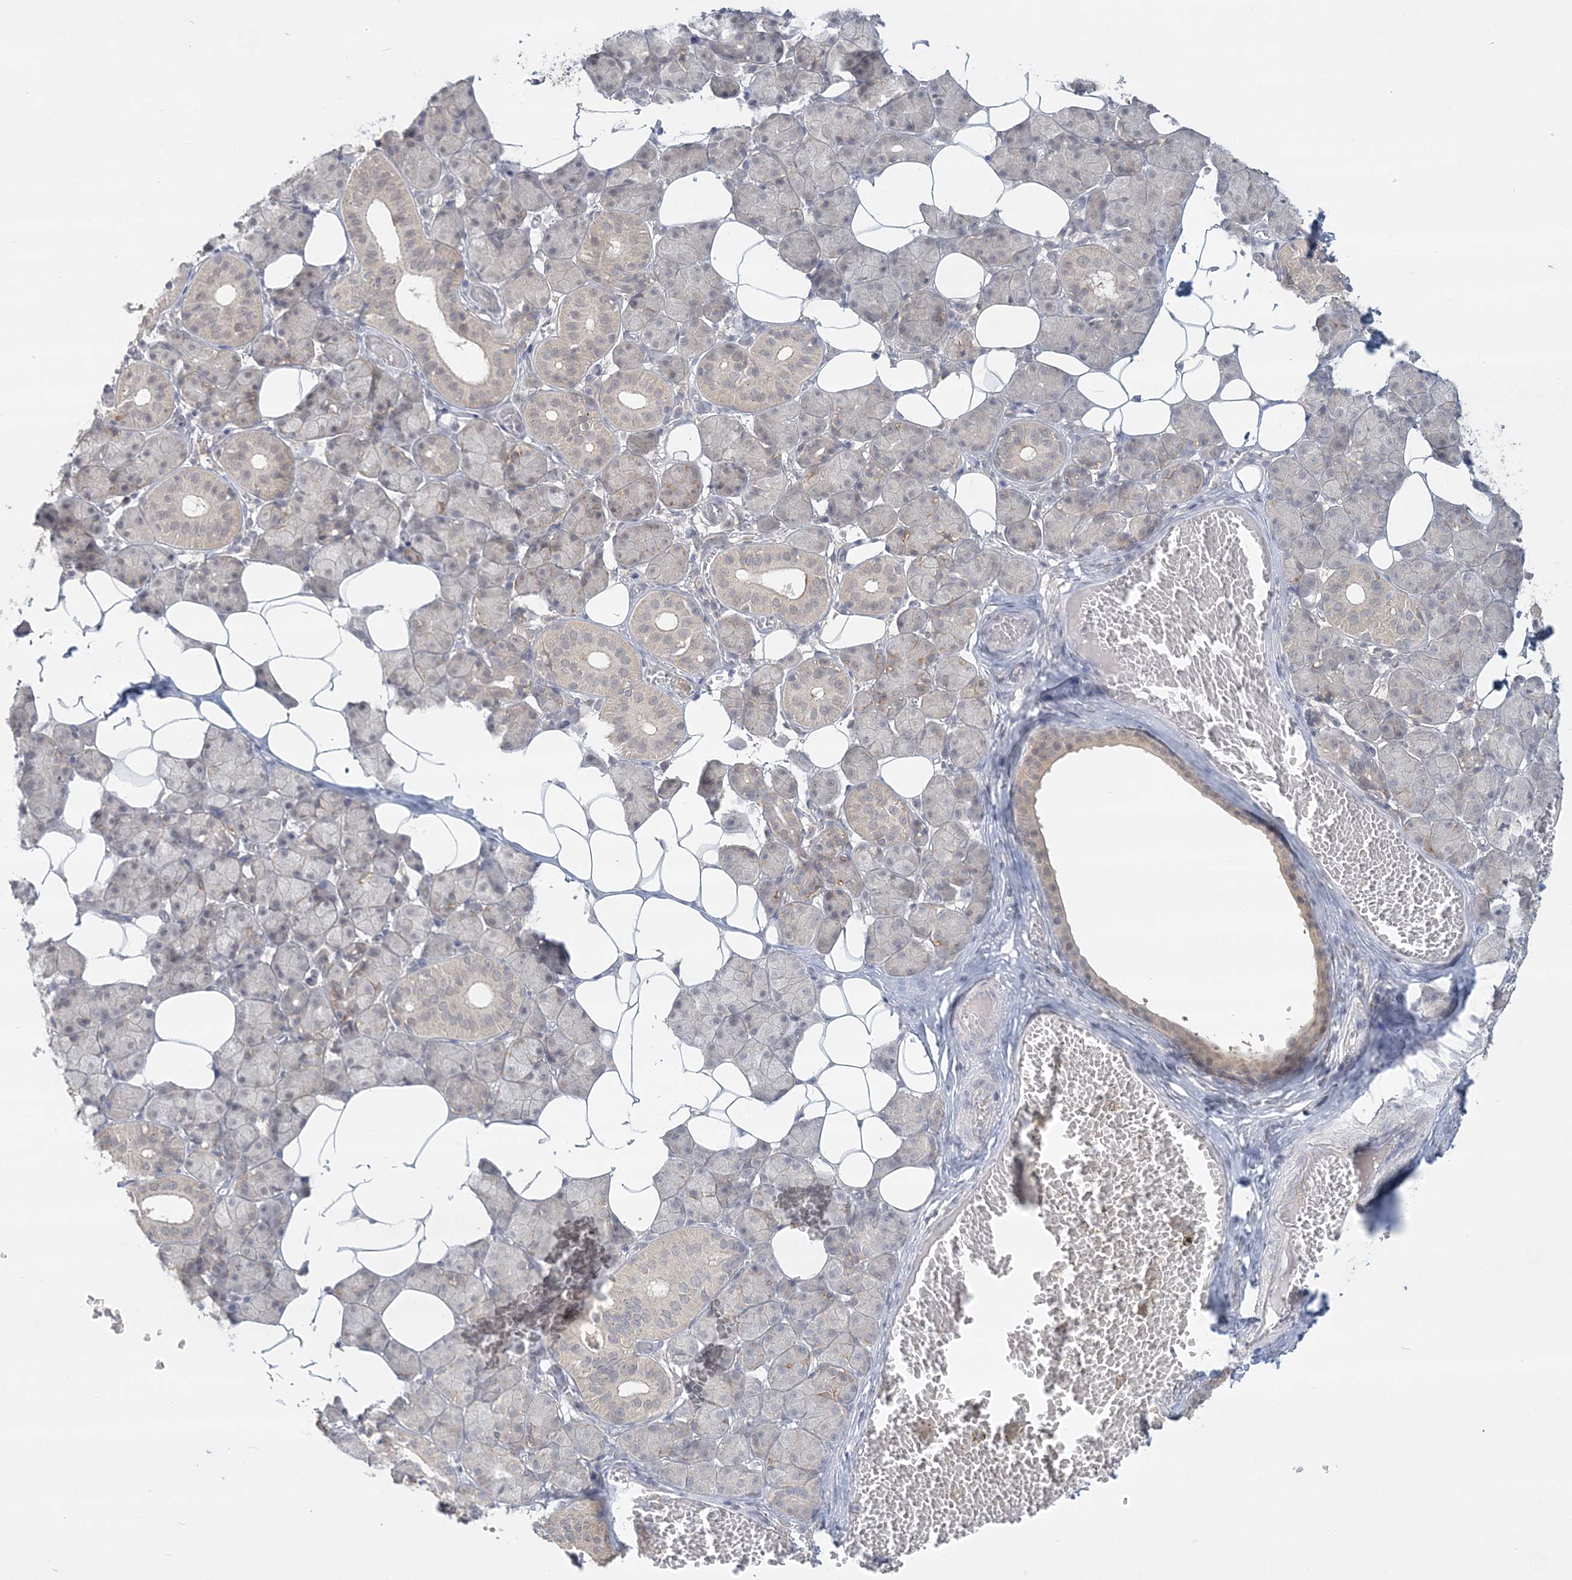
{"staining": {"intensity": "weak", "quantity": "<25%", "location": "cytoplasmic/membranous"}, "tissue": "salivary gland", "cell_type": "Glandular cells", "image_type": "normal", "snomed": [{"axis": "morphology", "description": "Normal tissue, NOS"}, {"axis": "topography", "description": "Salivary gland"}], "caption": "Immunohistochemistry photomicrograph of benign human salivary gland stained for a protein (brown), which reveals no expression in glandular cells. (DAB immunohistochemistry (IHC) visualized using brightfield microscopy, high magnification).", "gene": "ANKS1A", "patient": {"sex": "female", "age": 33}}